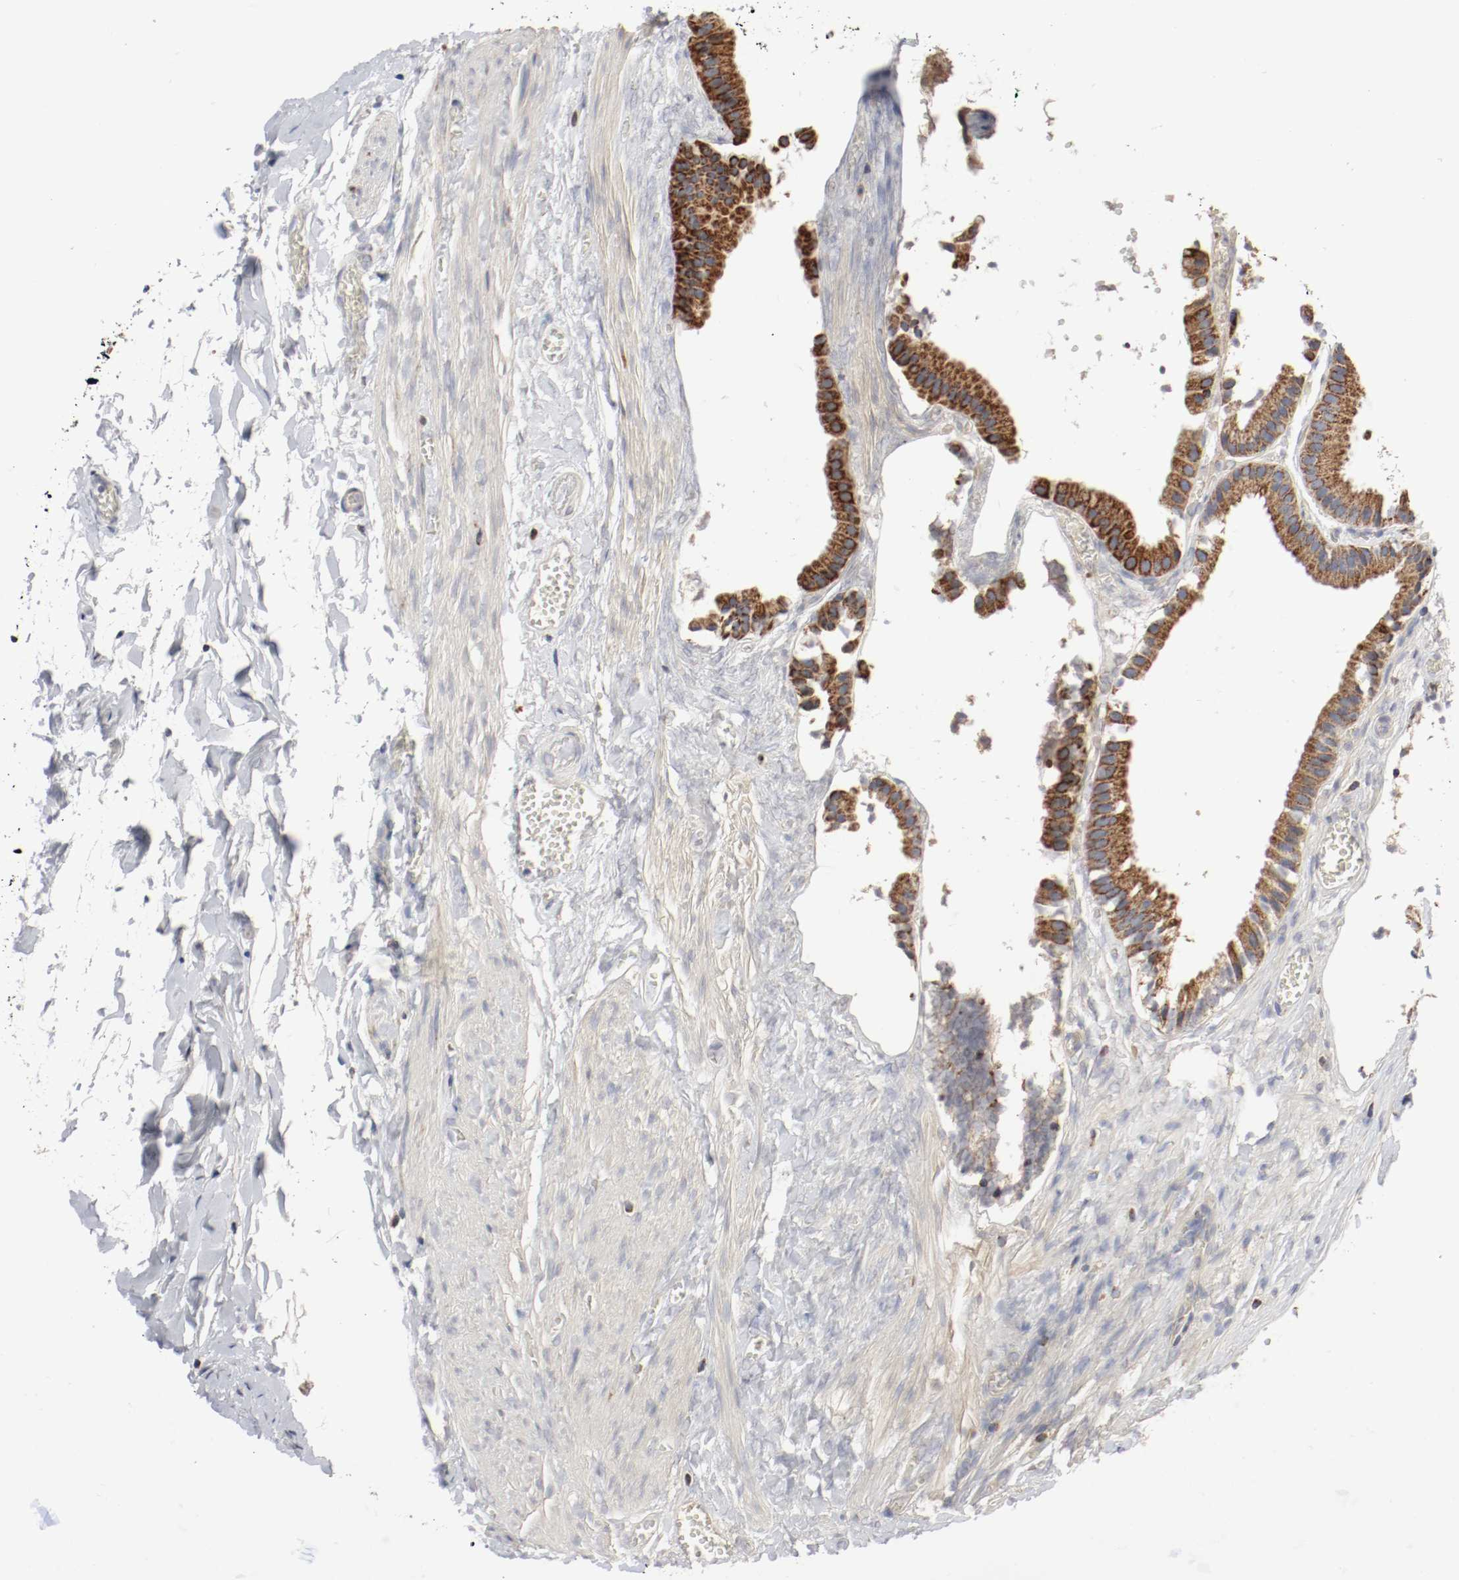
{"staining": {"intensity": "strong", "quantity": ">75%", "location": "cytoplasmic/membranous"}, "tissue": "gallbladder", "cell_type": "Glandular cells", "image_type": "normal", "snomed": [{"axis": "morphology", "description": "Normal tissue, NOS"}, {"axis": "topography", "description": "Gallbladder"}], "caption": "Immunohistochemical staining of unremarkable human gallbladder displays strong cytoplasmic/membranous protein positivity in about >75% of glandular cells. The protein is stained brown, and the nuclei are stained in blue (DAB IHC with brightfield microscopy, high magnification).", "gene": "AFG3L2", "patient": {"sex": "female", "age": 63}}